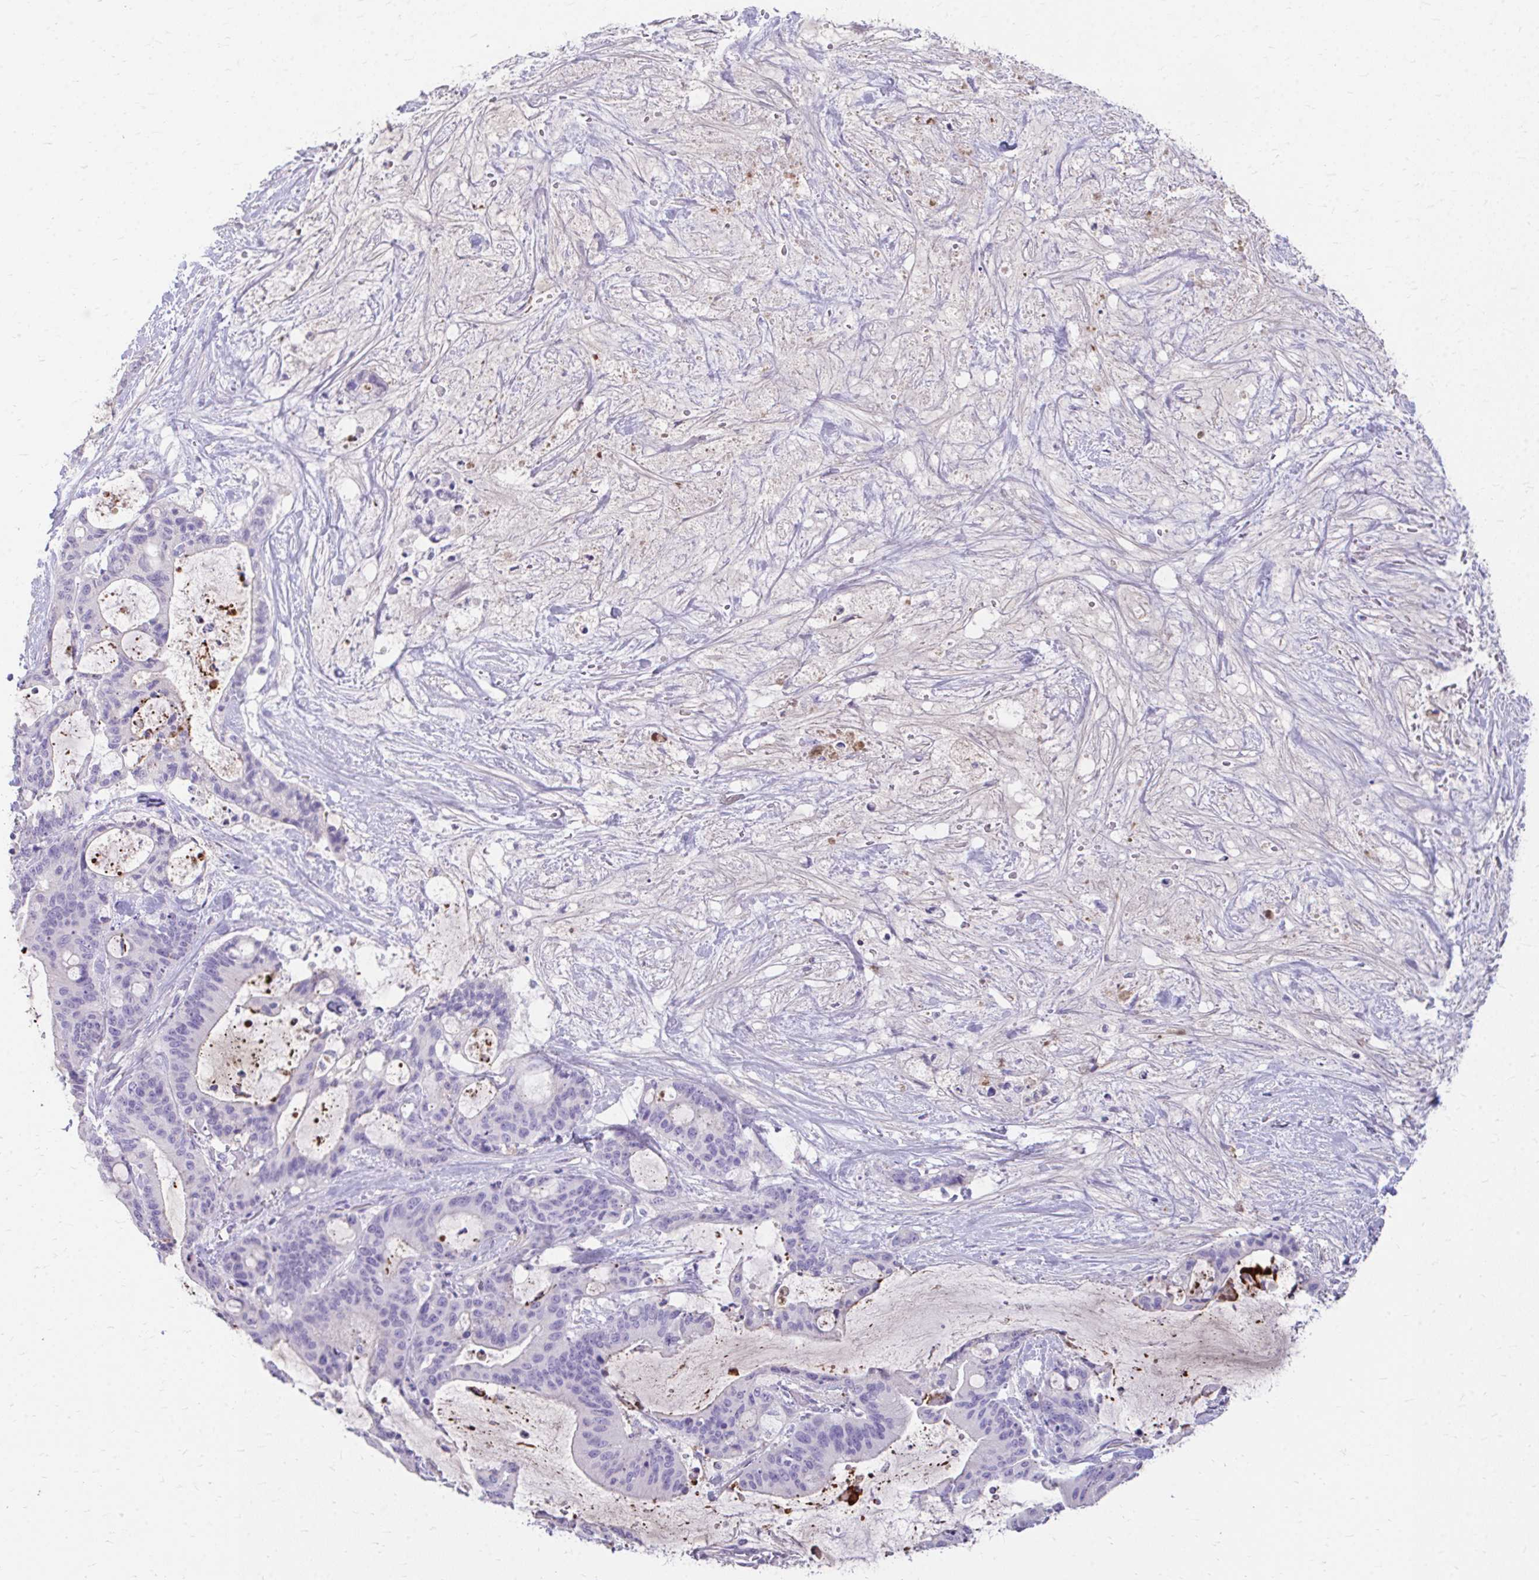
{"staining": {"intensity": "negative", "quantity": "none", "location": "none"}, "tissue": "liver cancer", "cell_type": "Tumor cells", "image_type": "cancer", "snomed": [{"axis": "morphology", "description": "Normal tissue, NOS"}, {"axis": "morphology", "description": "Cholangiocarcinoma"}, {"axis": "topography", "description": "Liver"}, {"axis": "topography", "description": "Peripheral nerve tissue"}], "caption": "Immunohistochemistry micrograph of human cholangiocarcinoma (liver) stained for a protein (brown), which demonstrates no expression in tumor cells.", "gene": "CFH", "patient": {"sex": "female", "age": 73}}